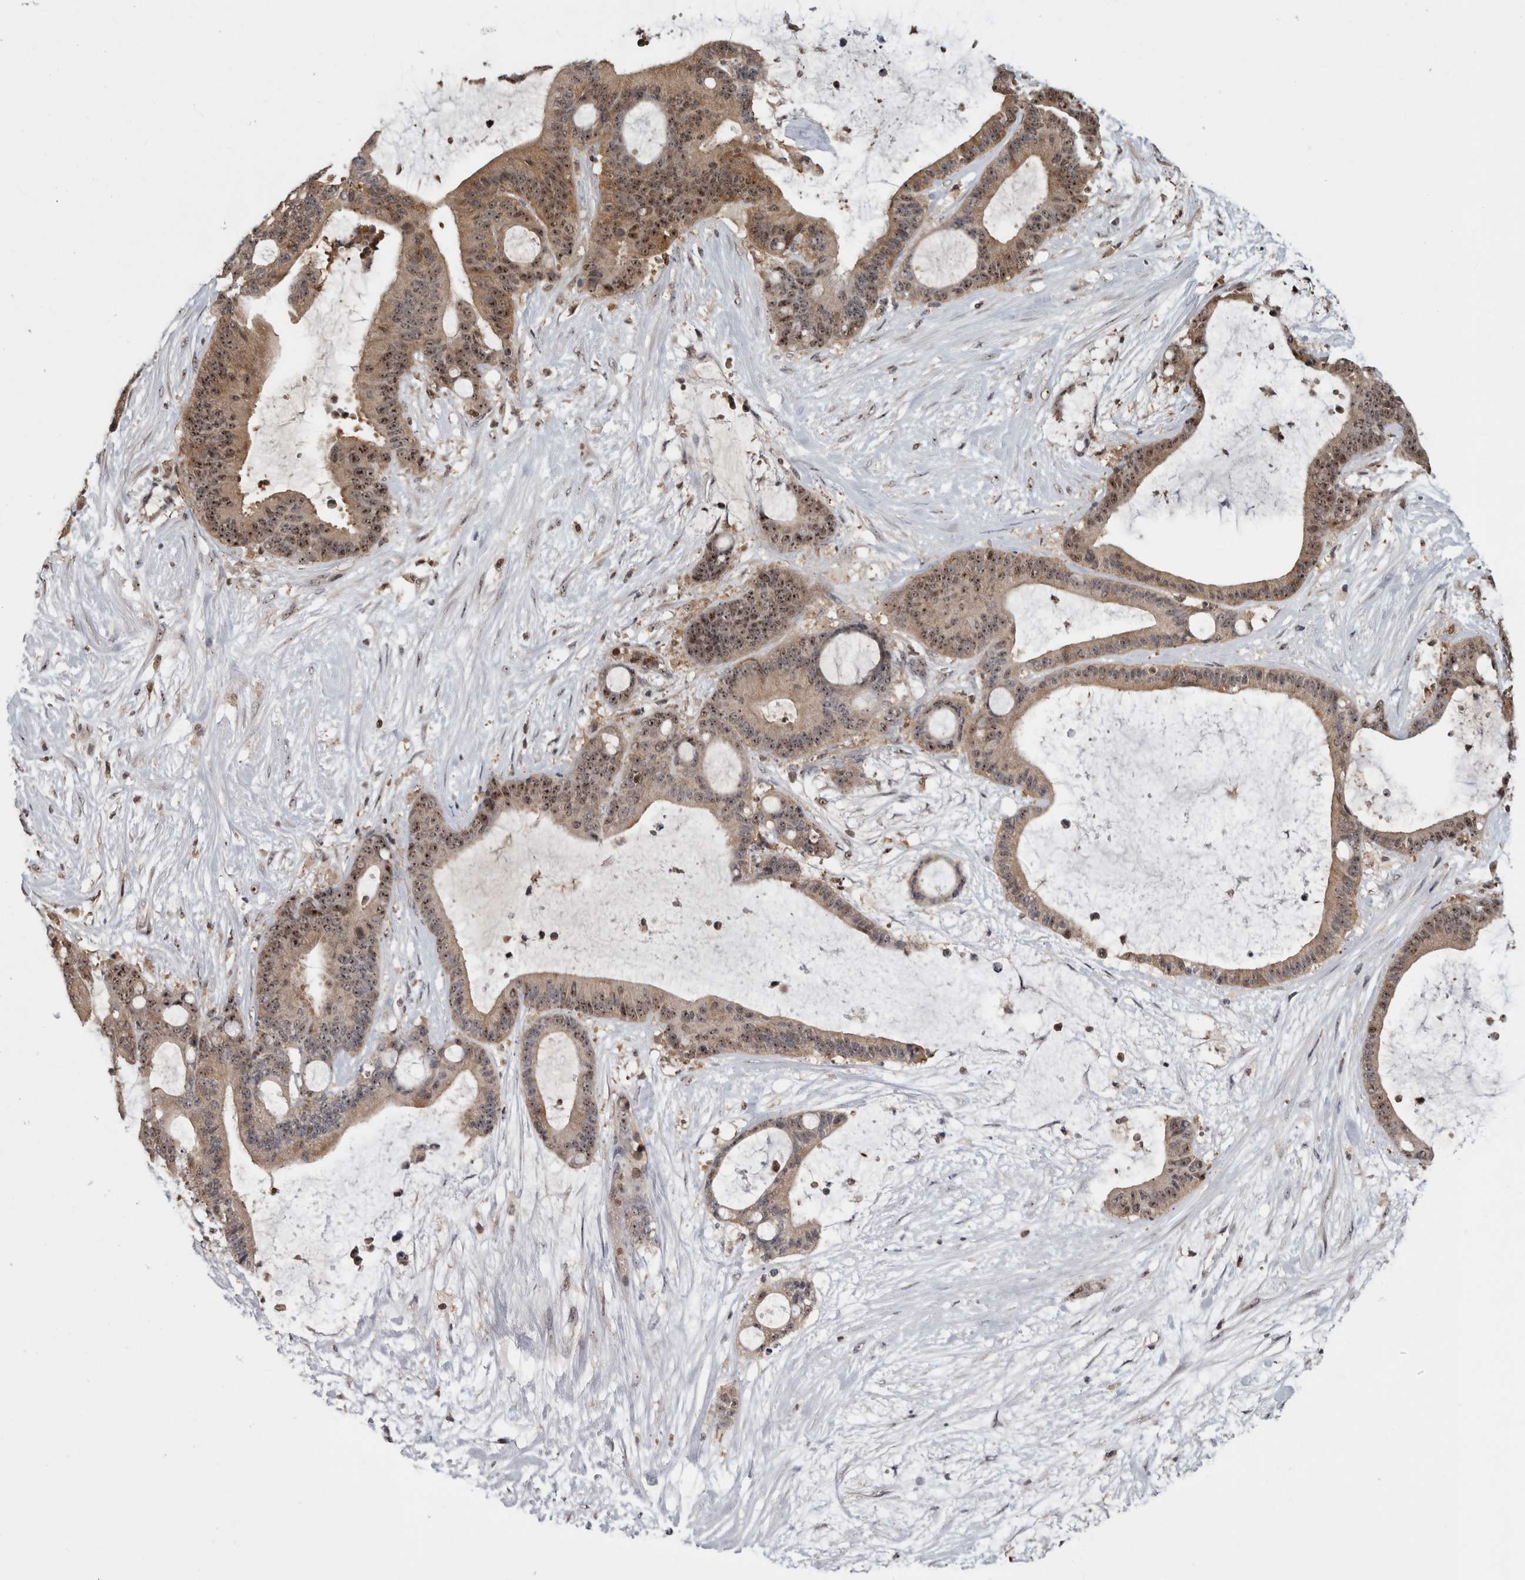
{"staining": {"intensity": "moderate", "quantity": ">75%", "location": "nuclear"}, "tissue": "liver cancer", "cell_type": "Tumor cells", "image_type": "cancer", "snomed": [{"axis": "morphology", "description": "Cholangiocarcinoma"}, {"axis": "topography", "description": "Liver"}], "caption": "Protein analysis of cholangiocarcinoma (liver) tissue shows moderate nuclear positivity in approximately >75% of tumor cells.", "gene": "TDRD7", "patient": {"sex": "female", "age": 73}}